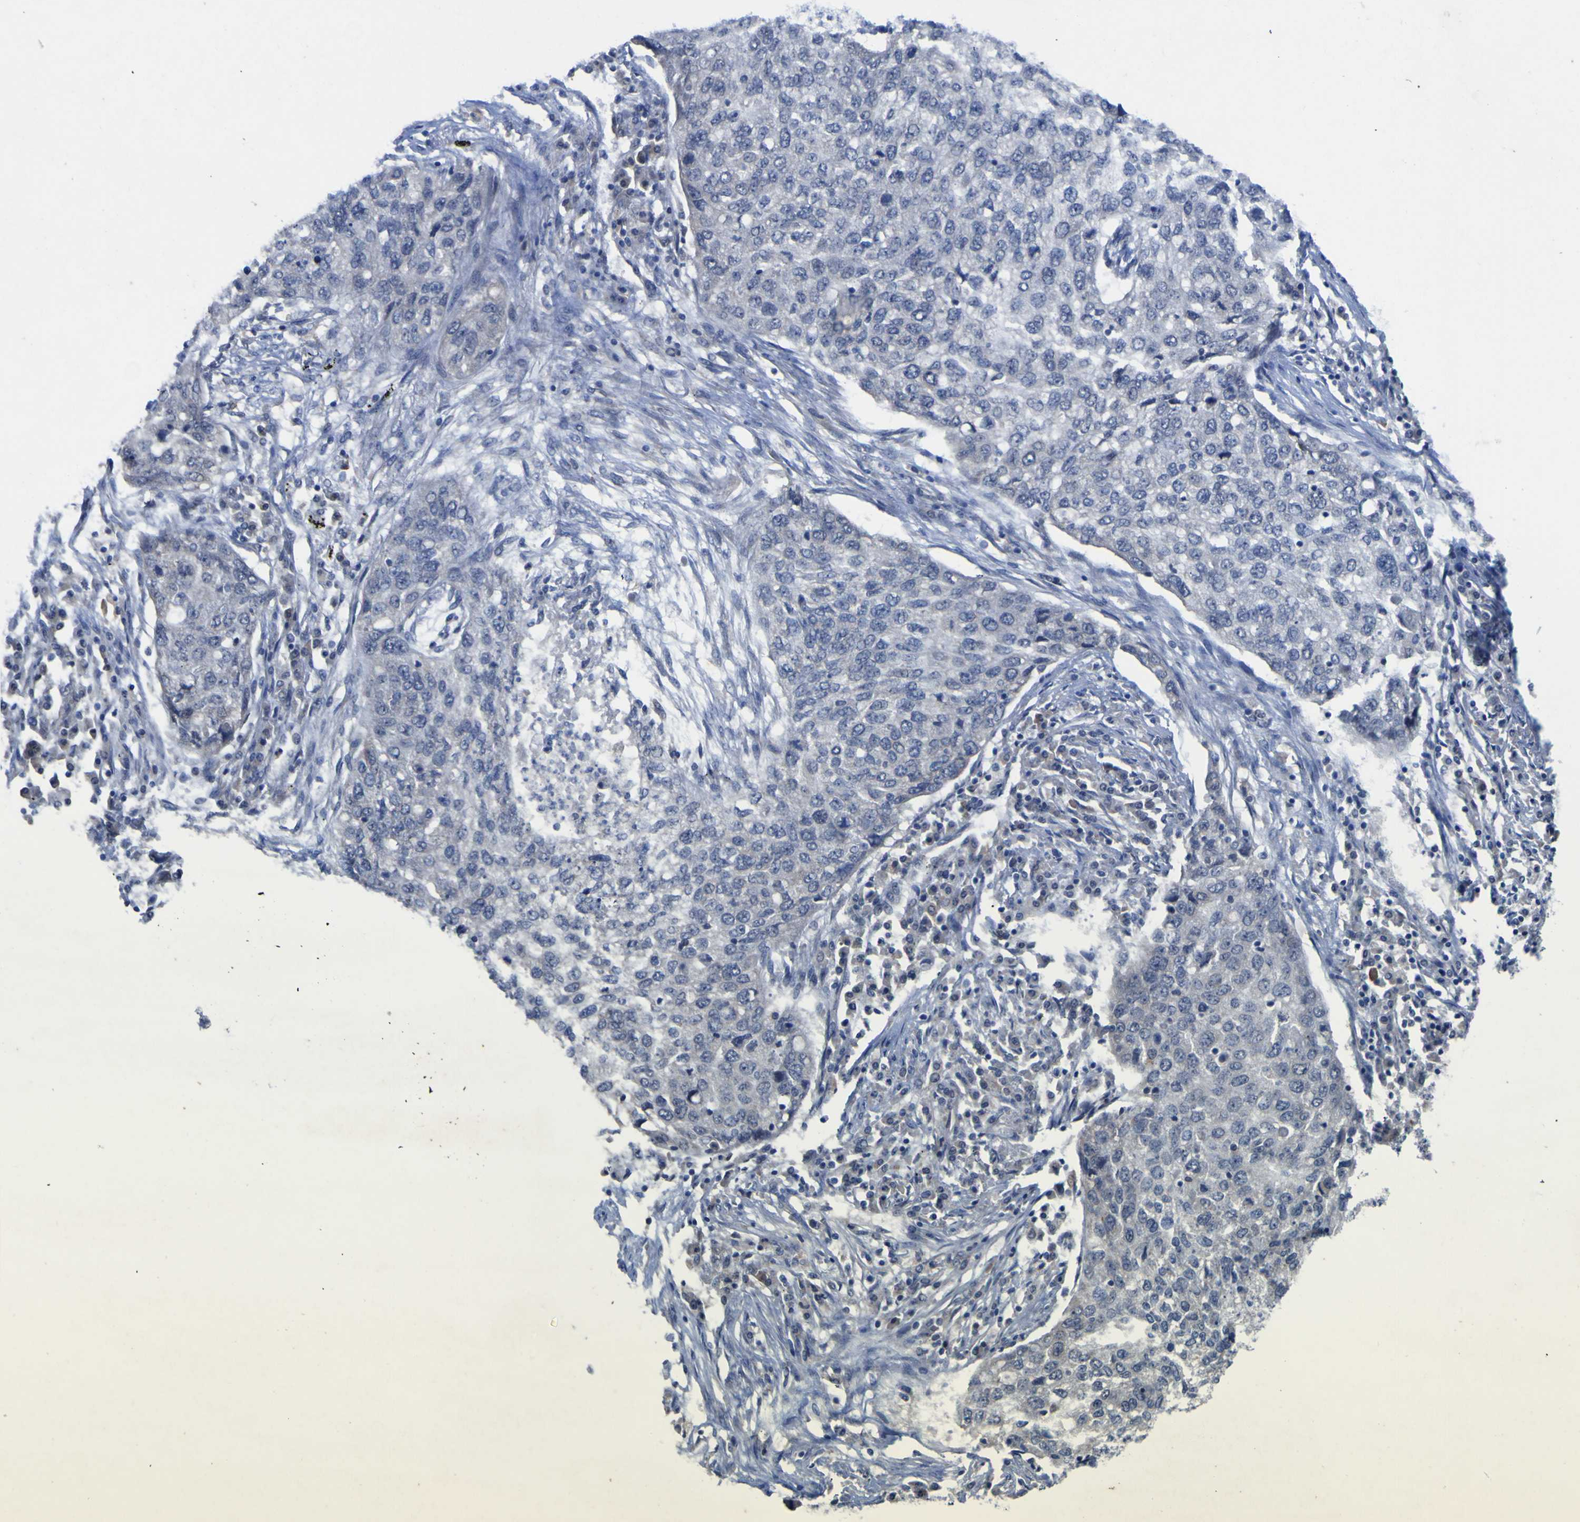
{"staining": {"intensity": "negative", "quantity": "none", "location": "none"}, "tissue": "lung cancer", "cell_type": "Tumor cells", "image_type": "cancer", "snomed": [{"axis": "morphology", "description": "Squamous cell carcinoma, NOS"}, {"axis": "topography", "description": "Lung"}], "caption": "DAB (3,3'-diaminobenzidine) immunohistochemical staining of human squamous cell carcinoma (lung) demonstrates no significant positivity in tumor cells.", "gene": "TNFRSF11A", "patient": {"sex": "female", "age": 63}}